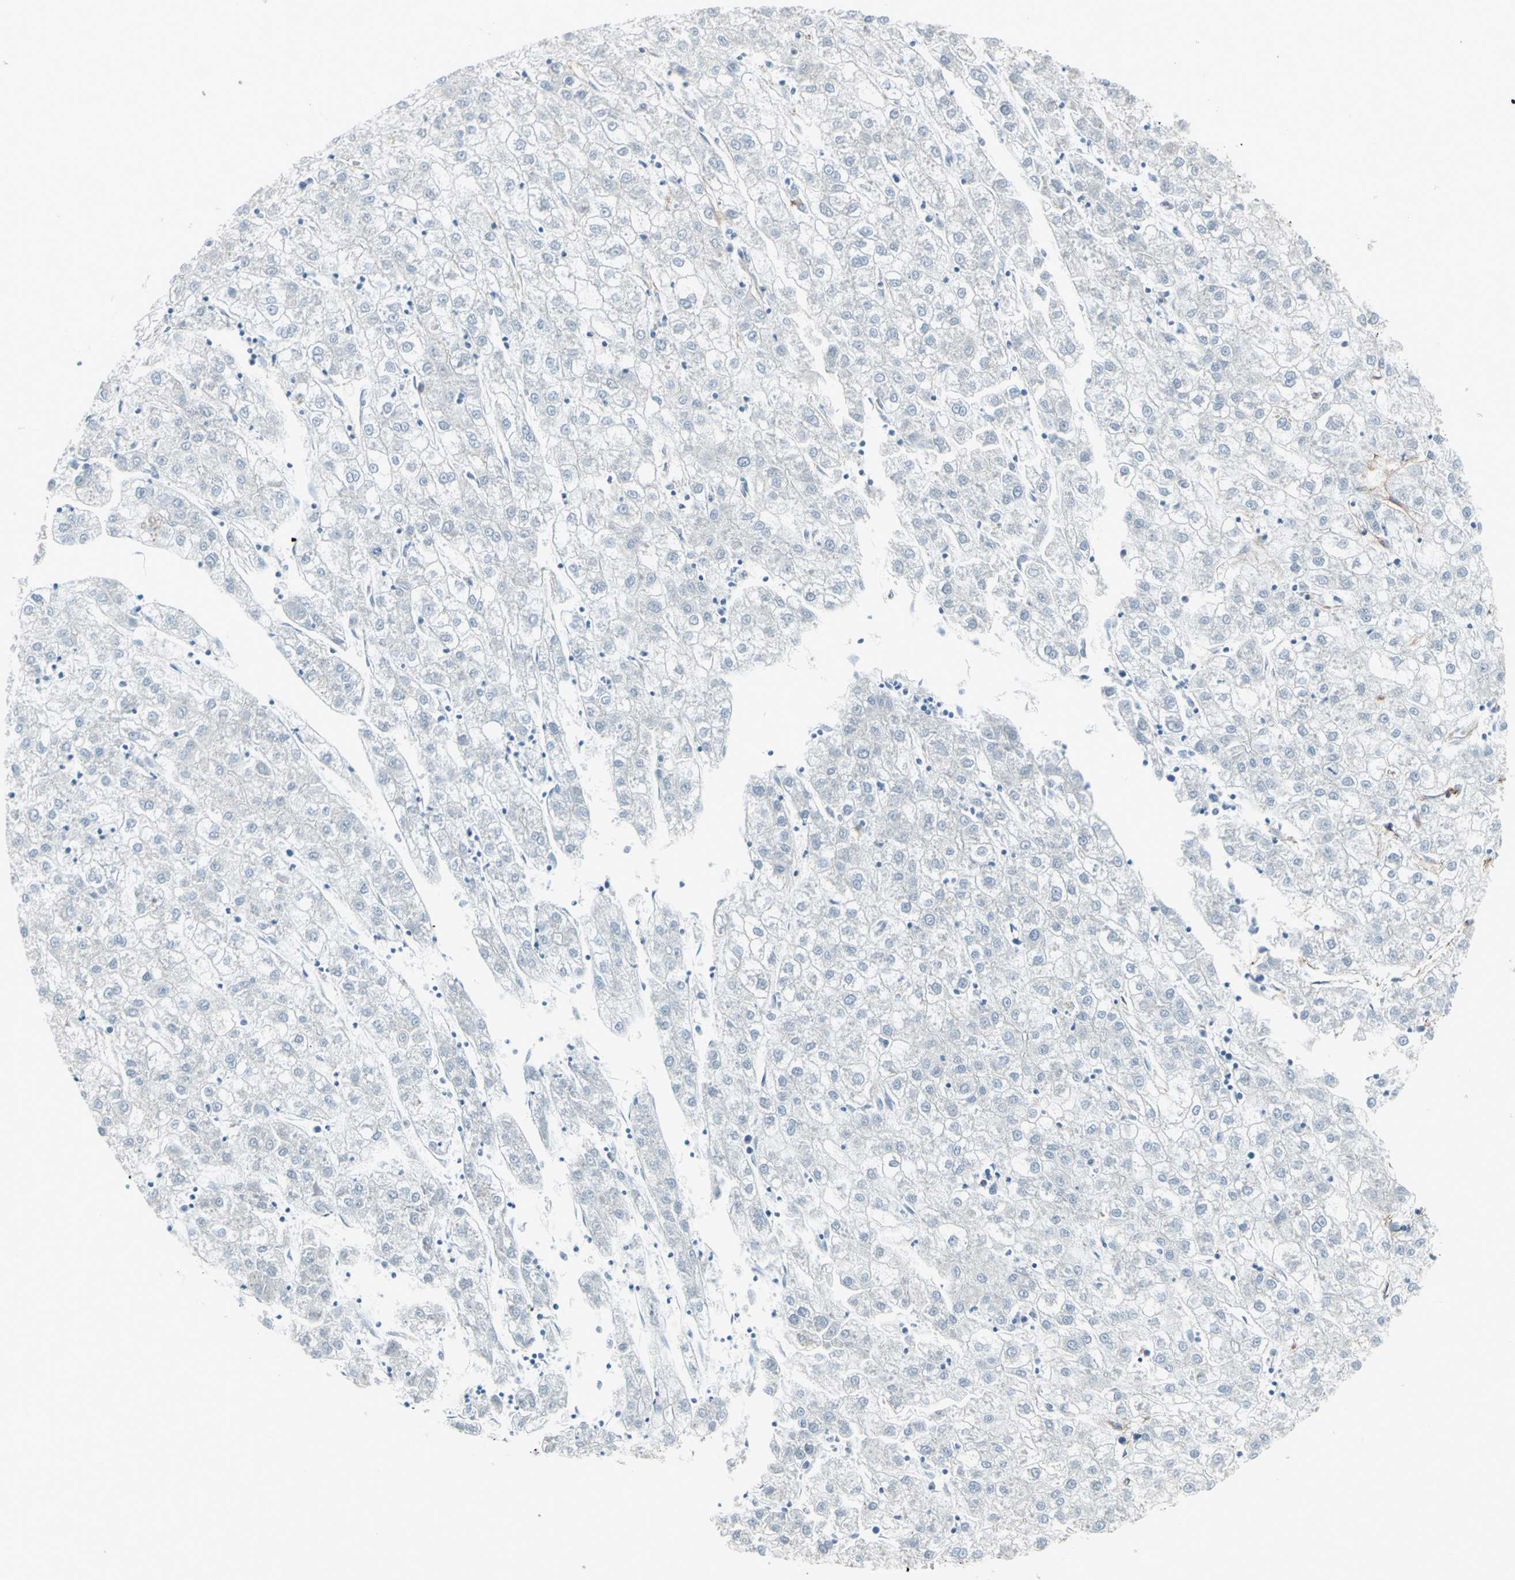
{"staining": {"intensity": "negative", "quantity": "none", "location": "none"}, "tissue": "liver cancer", "cell_type": "Tumor cells", "image_type": "cancer", "snomed": [{"axis": "morphology", "description": "Carcinoma, Hepatocellular, NOS"}, {"axis": "topography", "description": "Liver"}], "caption": "DAB immunohistochemical staining of liver cancer exhibits no significant positivity in tumor cells.", "gene": "DTX3L", "patient": {"sex": "male", "age": 72}}